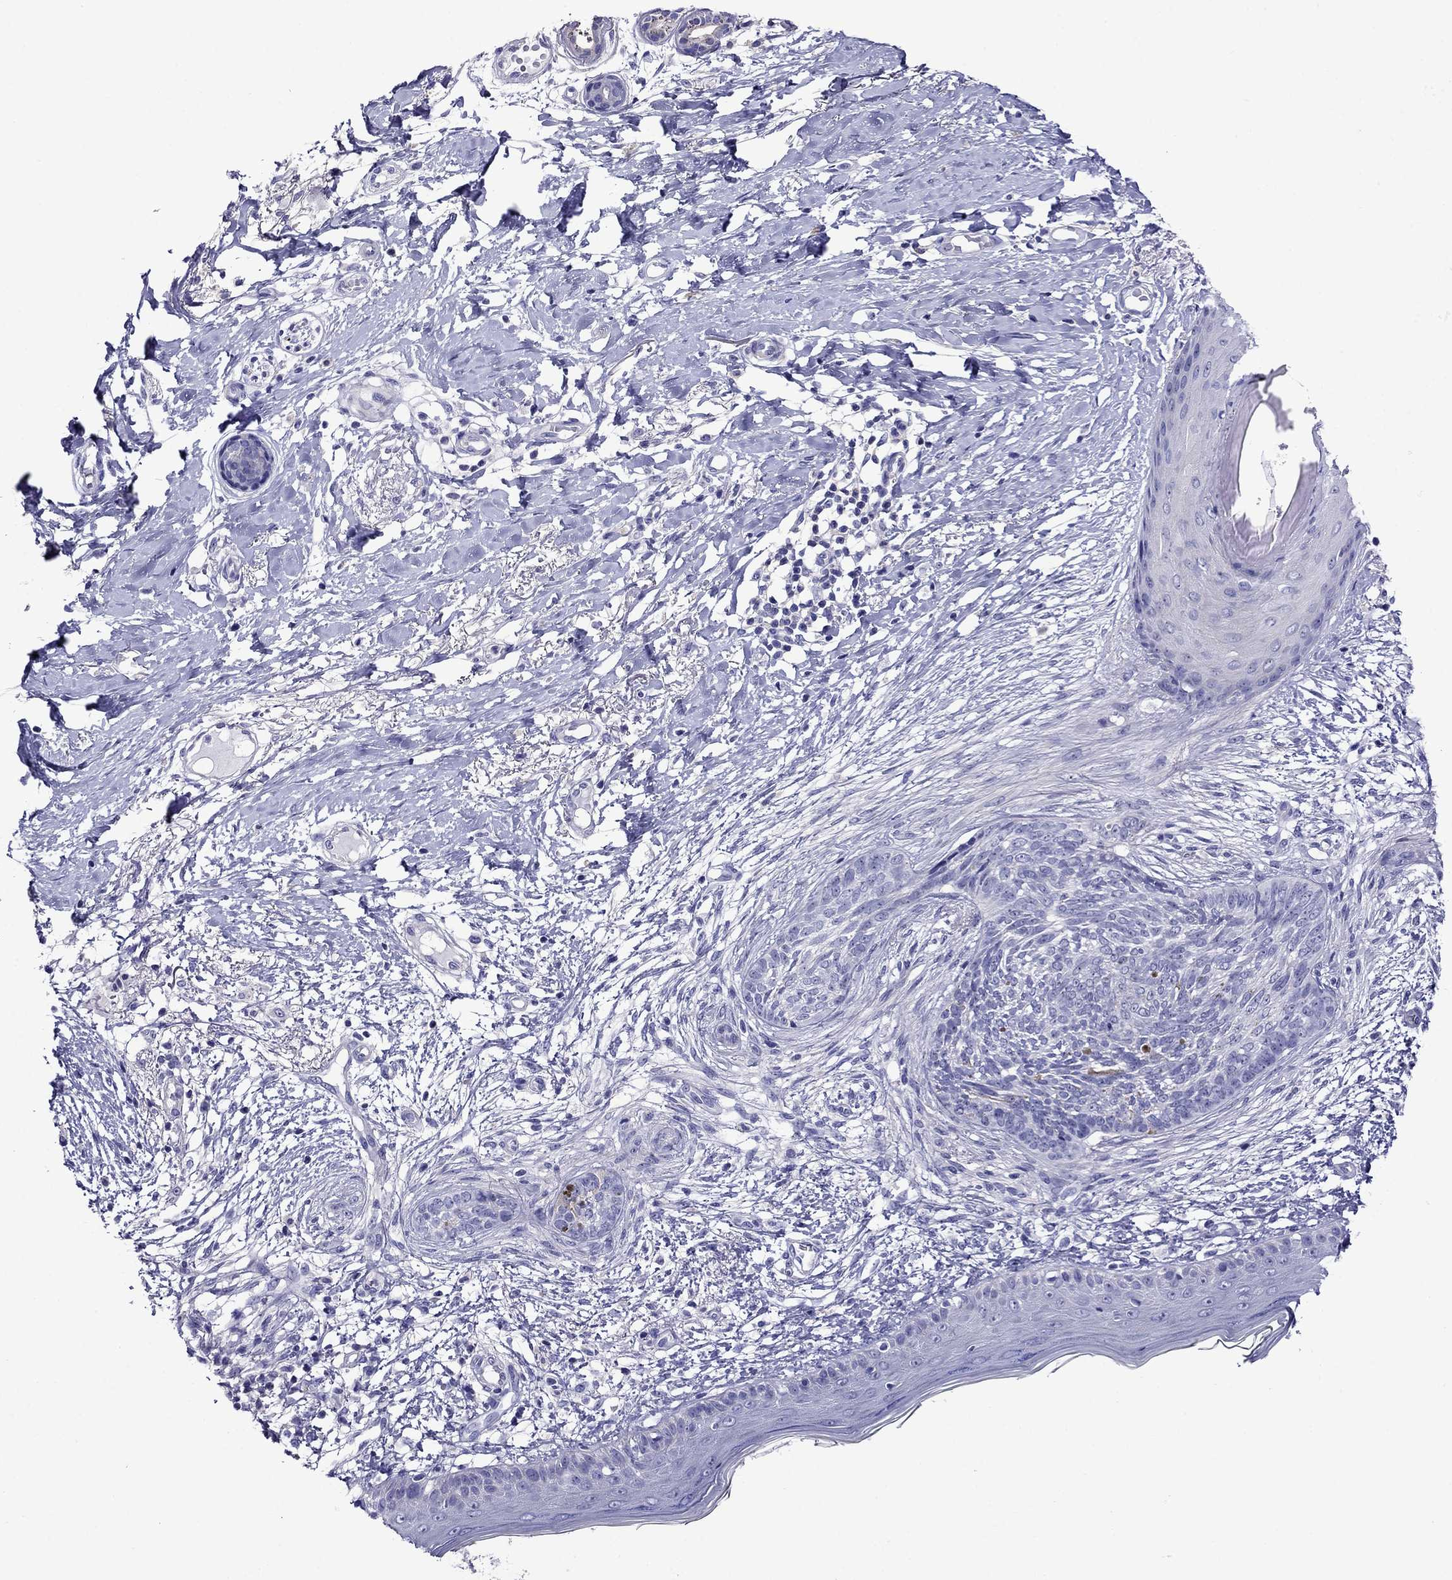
{"staining": {"intensity": "negative", "quantity": "none", "location": "none"}, "tissue": "skin cancer", "cell_type": "Tumor cells", "image_type": "cancer", "snomed": [{"axis": "morphology", "description": "Normal tissue, NOS"}, {"axis": "morphology", "description": "Basal cell carcinoma"}, {"axis": "topography", "description": "Skin"}], "caption": "This is an immunohistochemistry (IHC) micrograph of basal cell carcinoma (skin). There is no staining in tumor cells.", "gene": "SCG2", "patient": {"sex": "male", "age": 84}}